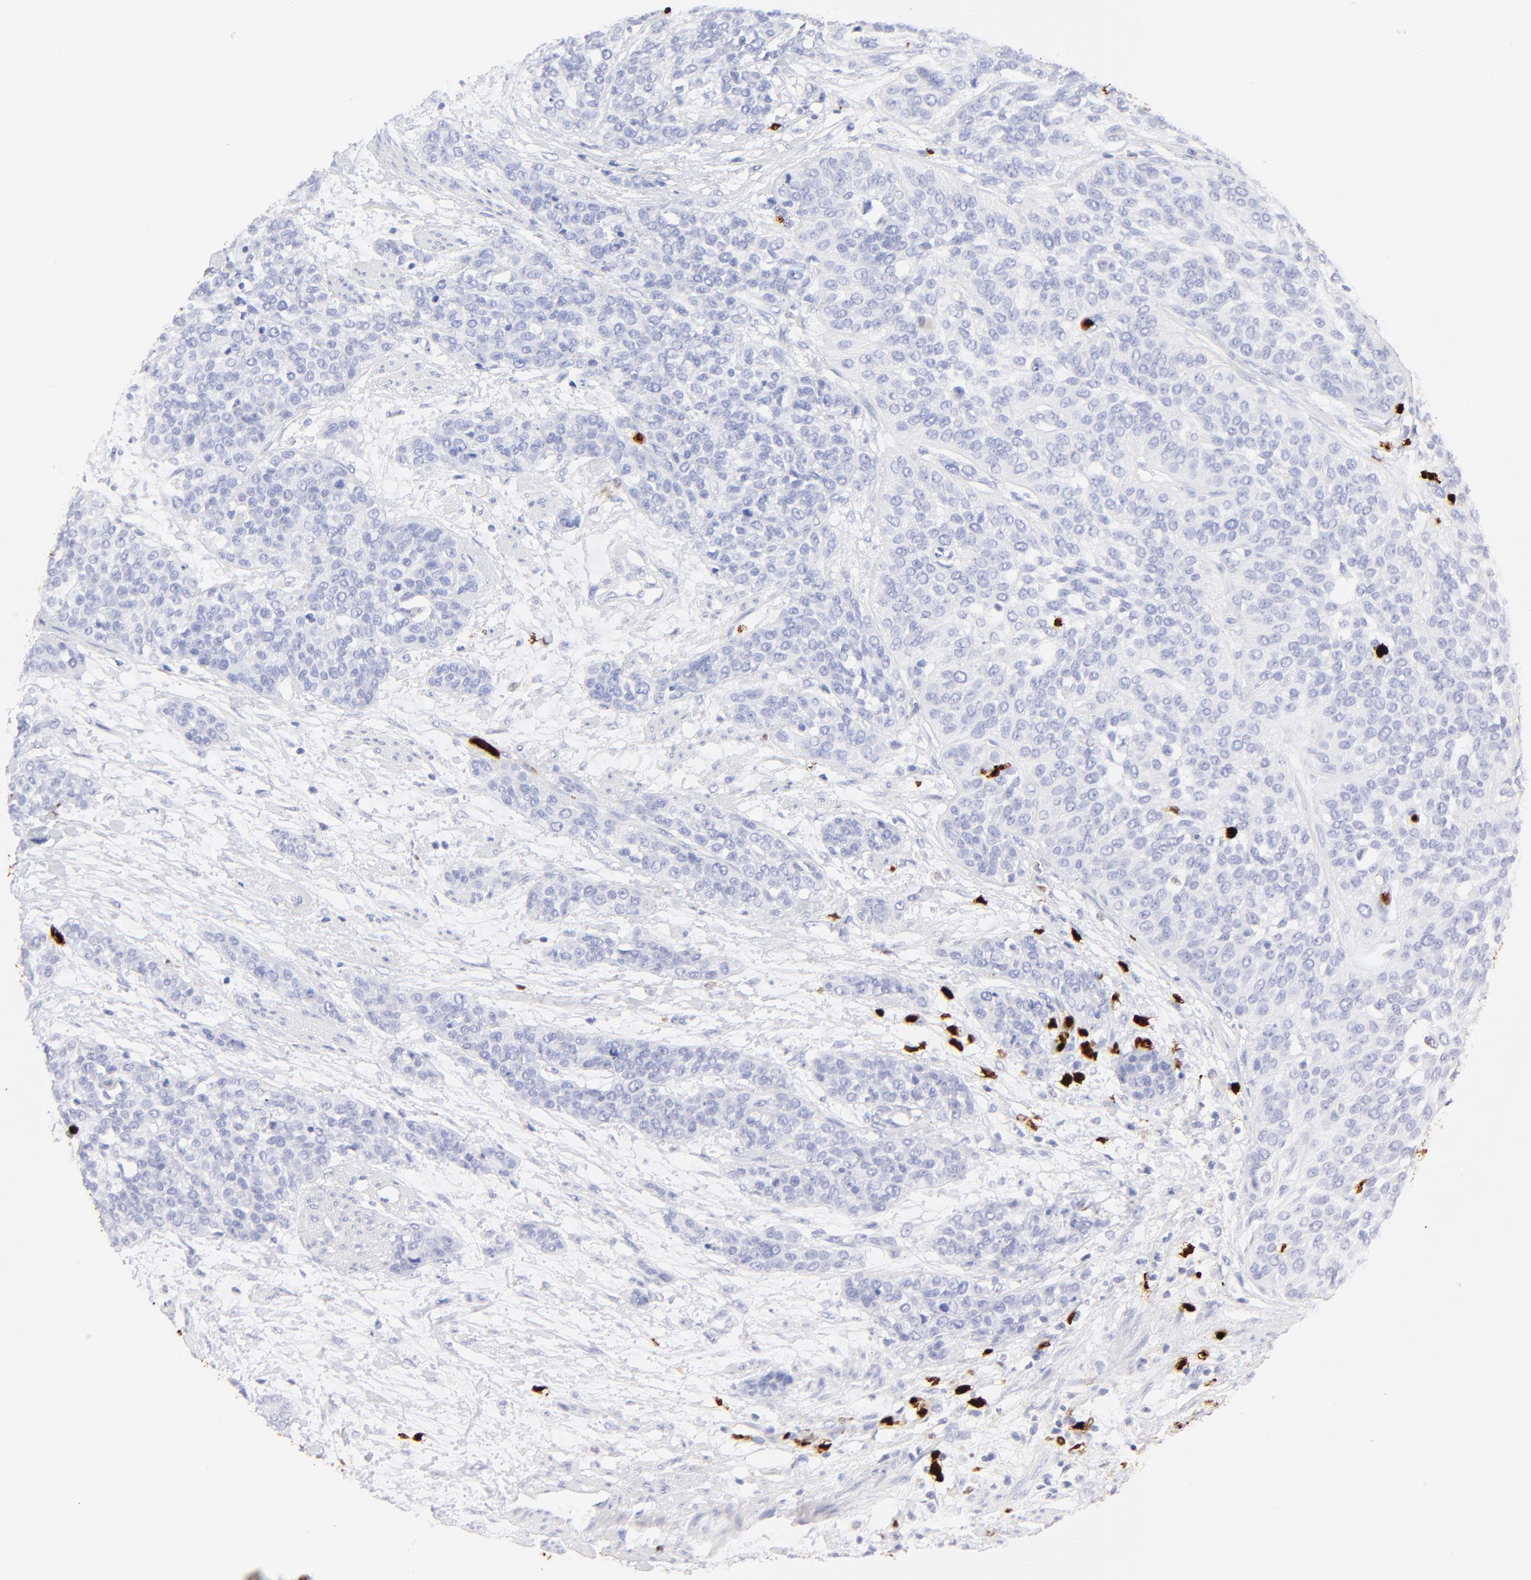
{"staining": {"intensity": "negative", "quantity": "none", "location": "none"}, "tissue": "urothelial cancer", "cell_type": "Tumor cells", "image_type": "cancer", "snomed": [{"axis": "morphology", "description": "Urothelial carcinoma, High grade"}, {"axis": "topography", "description": "Urinary bladder"}], "caption": "Tumor cells show no significant protein staining in urothelial cancer.", "gene": "S100A12", "patient": {"sex": "male", "age": 56}}